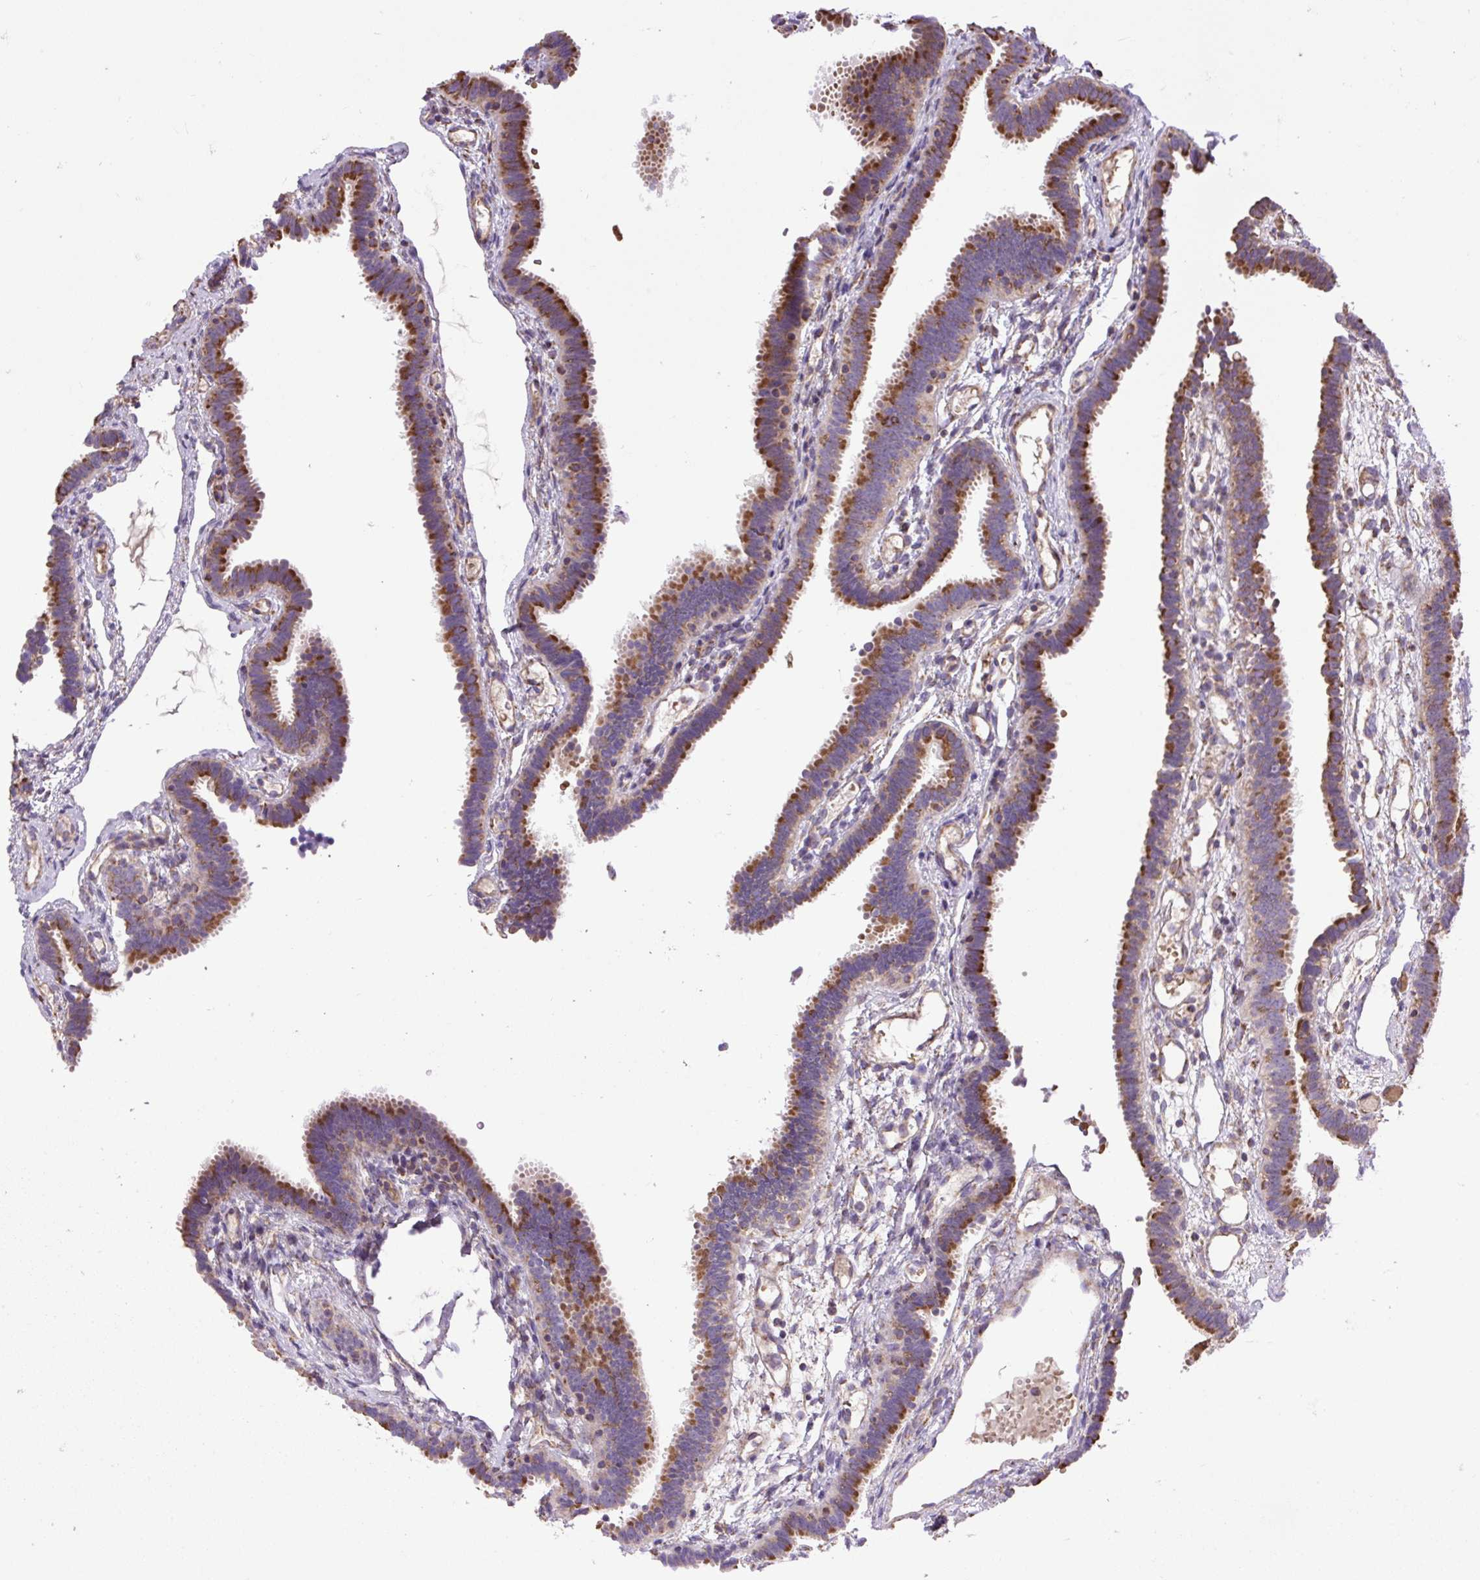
{"staining": {"intensity": "strong", "quantity": ">75%", "location": "cytoplasmic/membranous"}, "tissue": "fallopian tube", "cell_type": "Glandular cells", "image_type": "normal", "snomed": [{"axis": "morphology", "description": "Normal tissue, NOS"}, {"axis": "topography", "description": "Fallopian tube"}], "caption": "Protein expression analysis of benign human fallopian tube reveals strong cytoplasmic/membranous positivity in about >75% of glandular cells. The staining was performed using DAB, with brown indicating positive protein expression. Nuclei are stained blue with hematoxylin.", "gene": "PLCG1", "patient": {"sex": "female", "age": 37}}